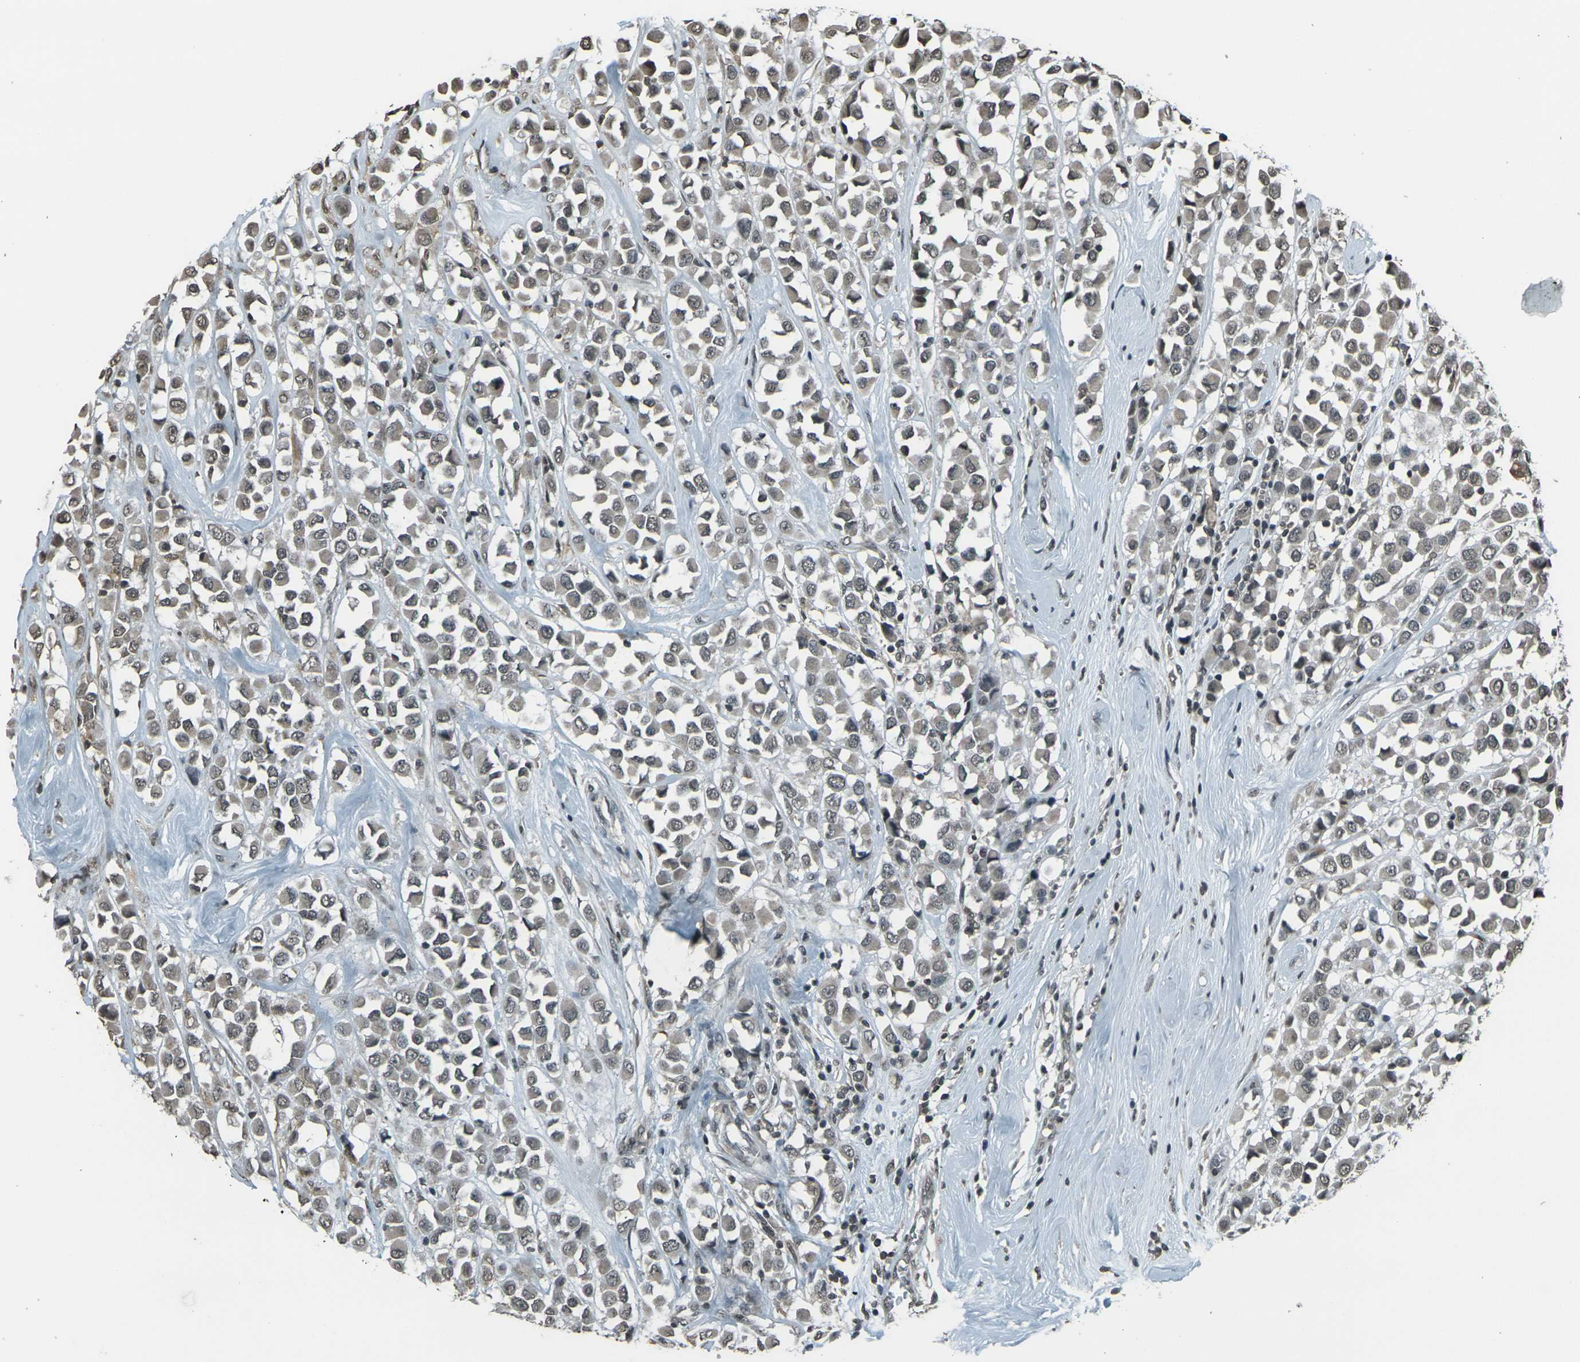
{"staining": {"intensity": "weak", "quantity": ">75%", "location": "cytoplasmic/membranous,nuclear"}, "tissue": "breast cancer", "cell_type": "Tumor cells", "image_type": "cancer", "snomed": [{"axis": "morphology", "description": "Duct carcinoma"}, {"axis": "topography", "description": "Breast"}], "caption": "DAB immunohistochemical staining of human breast invasive ductal carcinoma reveals weak cytoplasmic/membranous and nuclear protein expression in about >75% of tumor cells. Nuclei are stained in blue.", "gene": "PRPF8", "patient": {"sex": "female", "age": 61}}